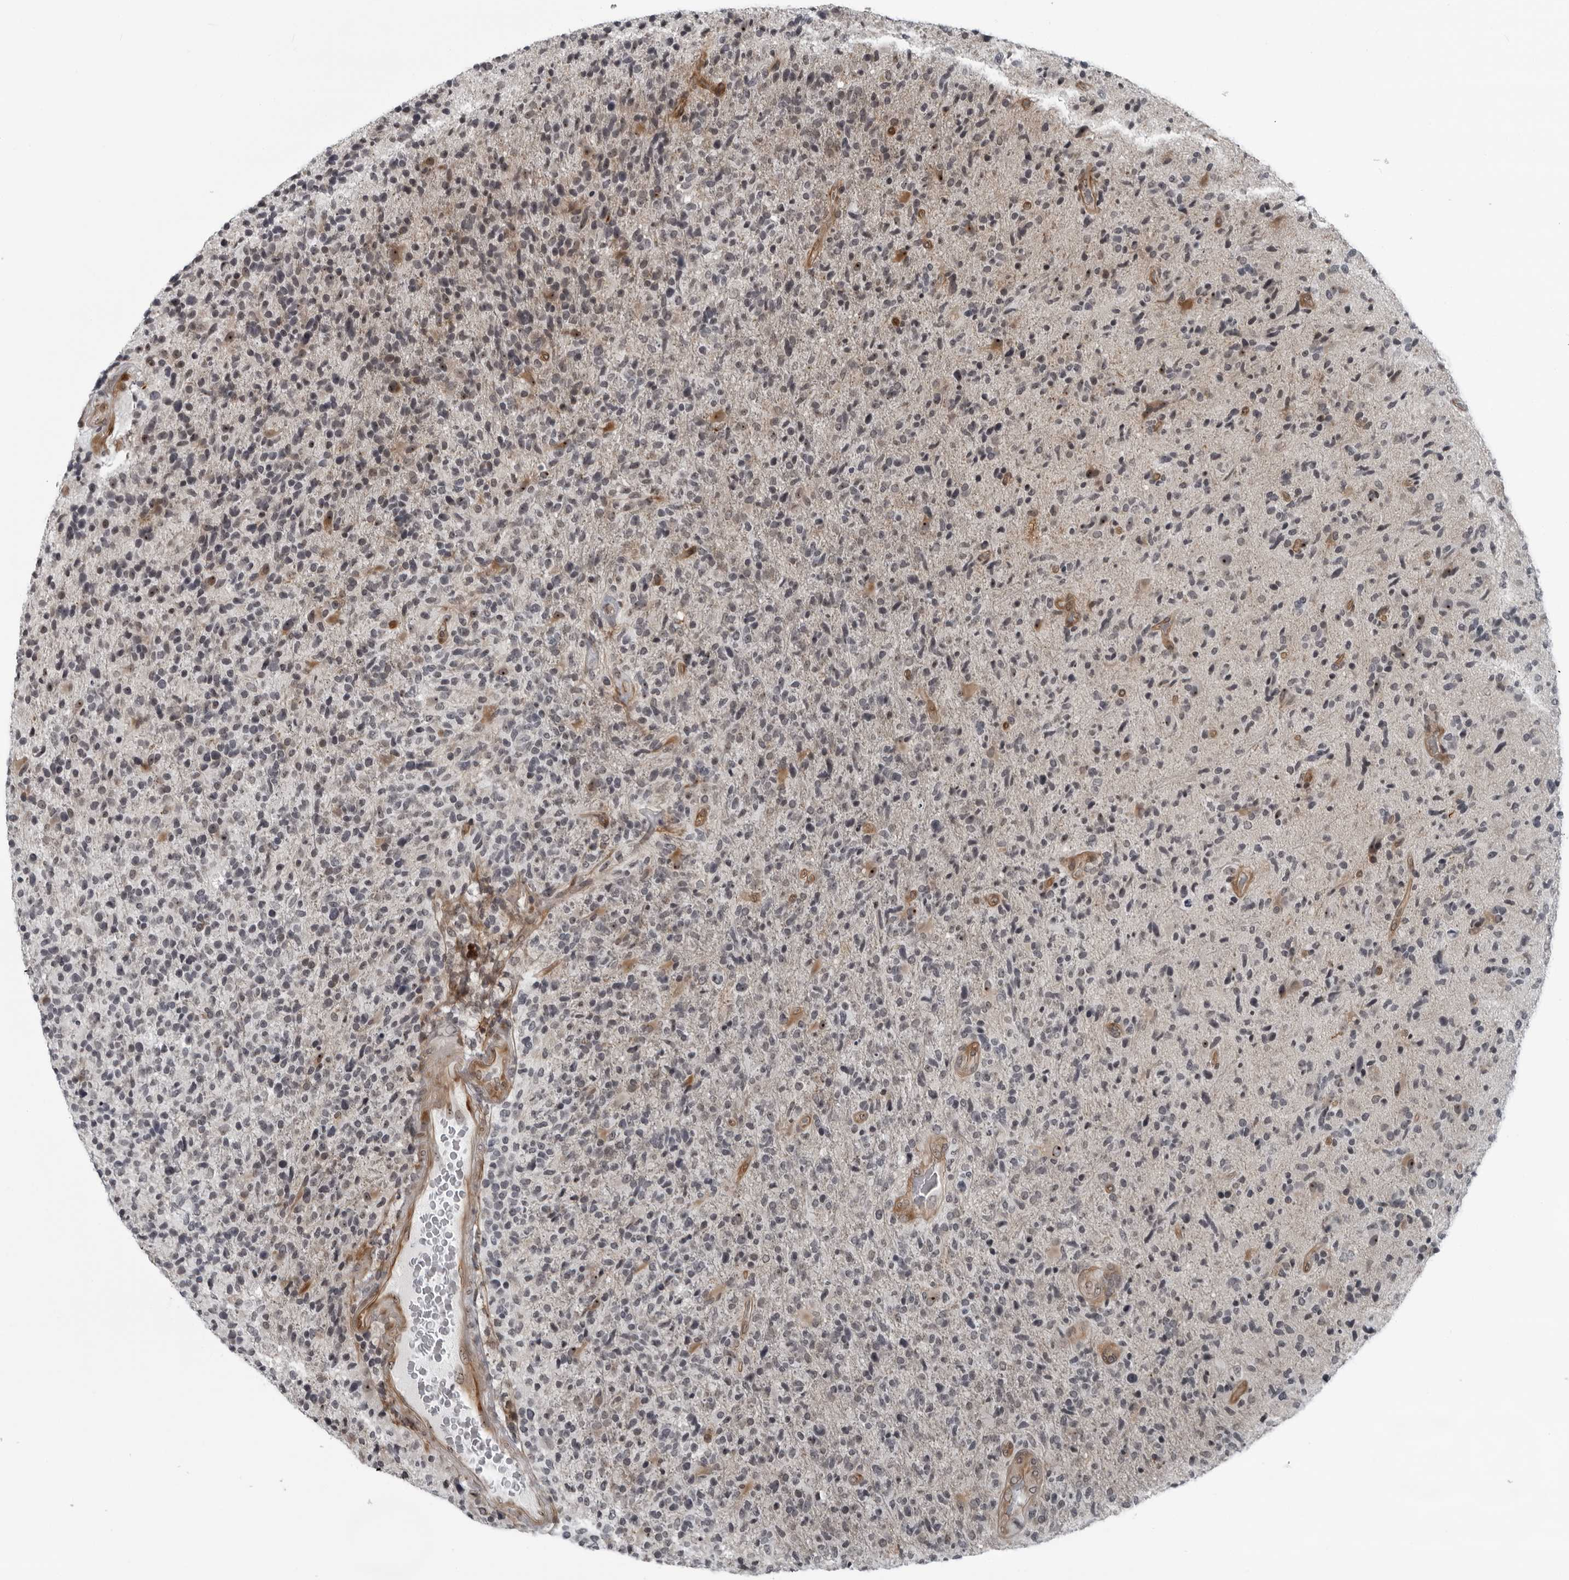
{"staining": {"intensity": "weak", "quantity": "<25%", "location": "nuclear"}, "tissue": "glioma", "cell_type": "Tumor cells", "image_type": "cancer", "snomed": [{"axis": "morphology", "description": "Glioma, malignant, High grade"}, {"axis": "topography", "description": "Brain"}], "caption": "The IHC micrograph has no significant staining in tumor cells of glioma tissue.", "gene": "FAM102B", "patient": {"sex": "male", "age": 72}}